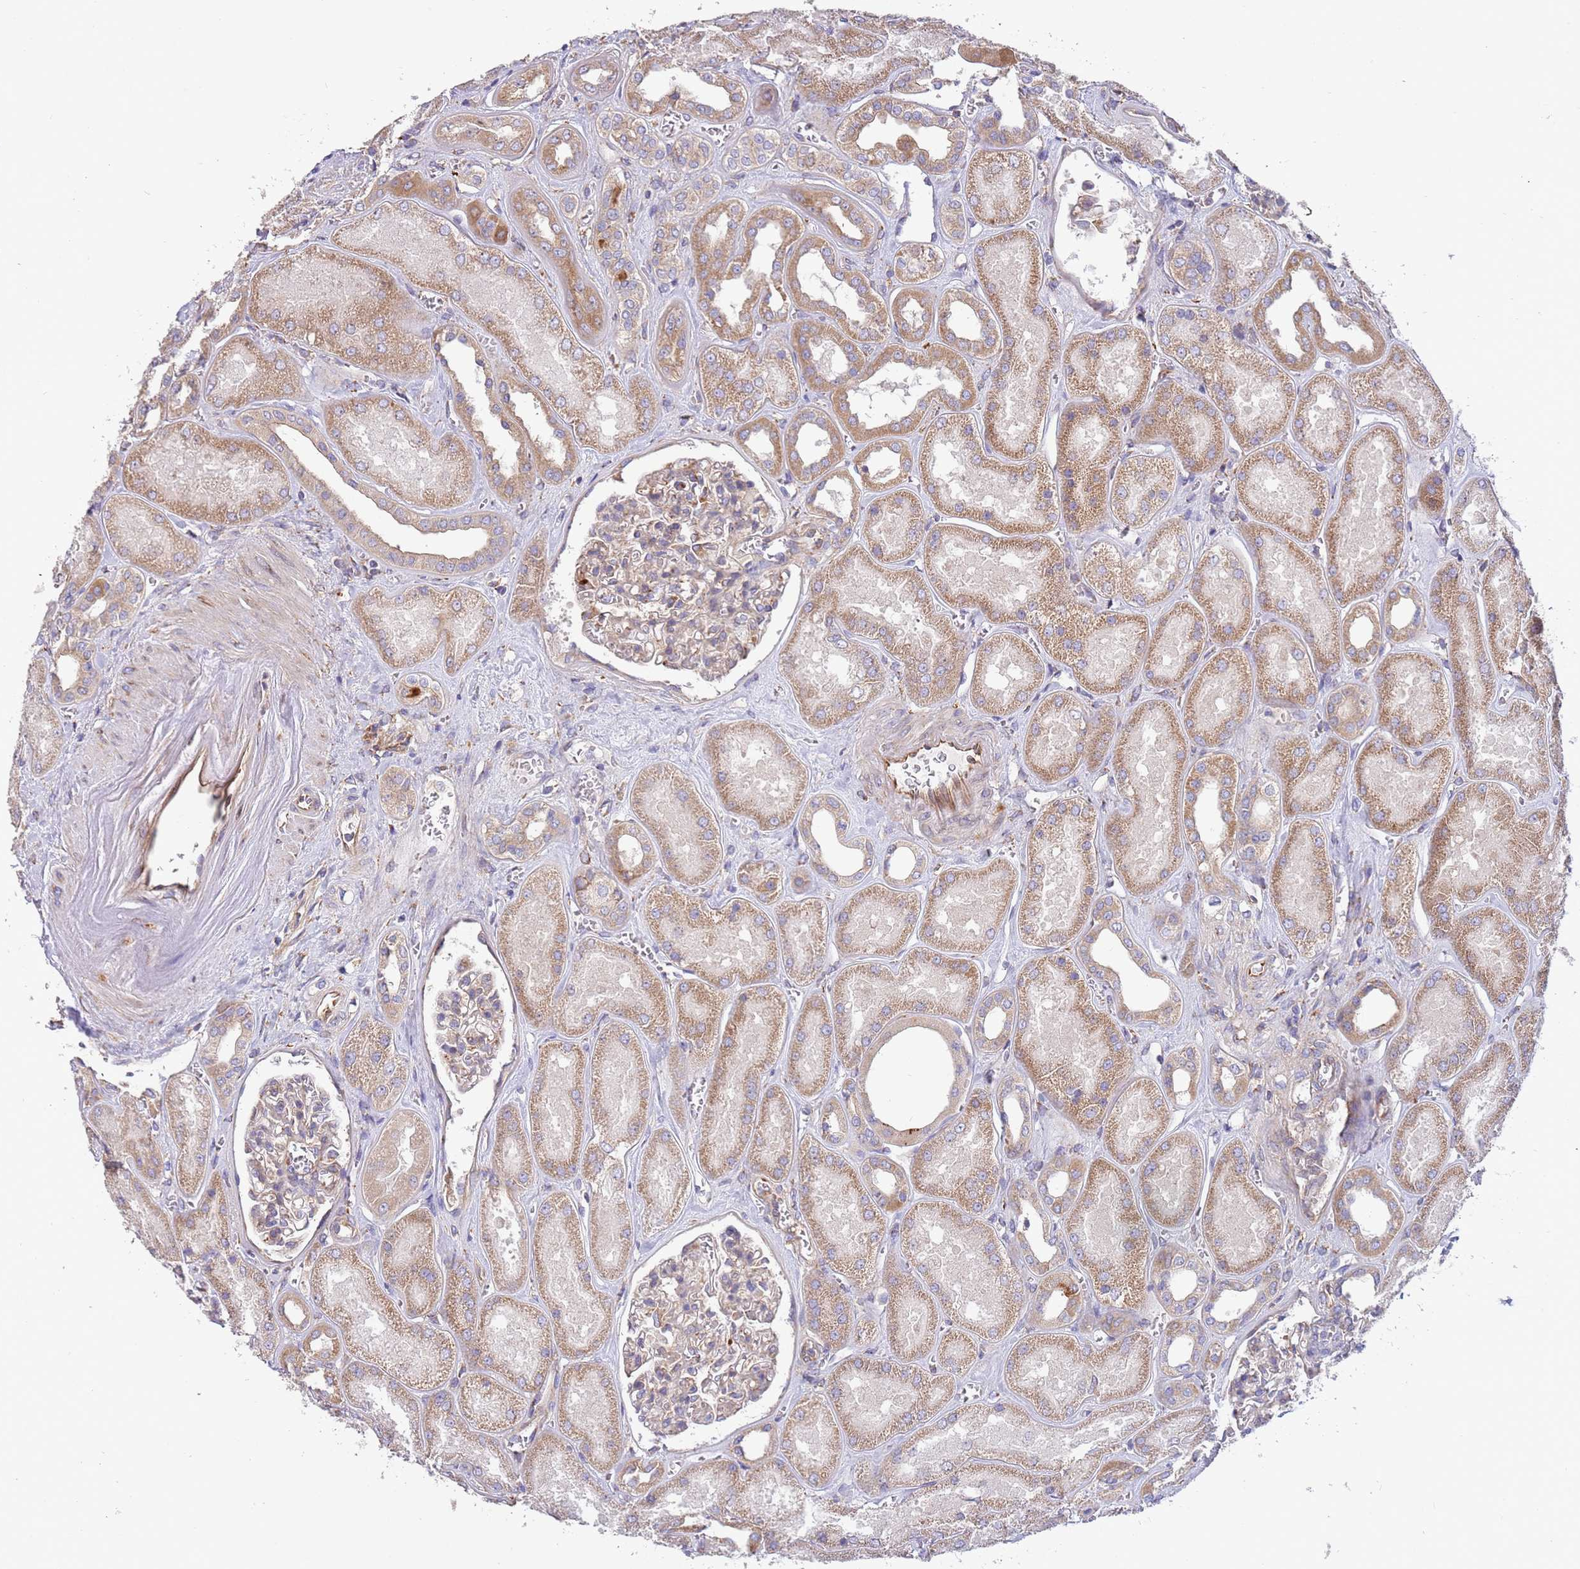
{"staining": {"intensity": "weak", "quantity": "<25%", "location": "cytoplasmic/membranous"}, "tissue": "kidney", "cell_type": "Cells in glomeruli", "image_type": "normal", "snomed": [{"axis": "morphology", "description": "Normal tissue, NOS"}, {"axis": "morphology", "description": "Adenocarcinoma, NOS"}, {"axis": "topography", "description": "Kidney"}], "caption": "DAB immunohistochemical staining of unremarkable human kidney displays no significant positivity in cells in glomeruli.", "gene": "ARMCX6", "patient": {"sex": "female", "age": 68}}